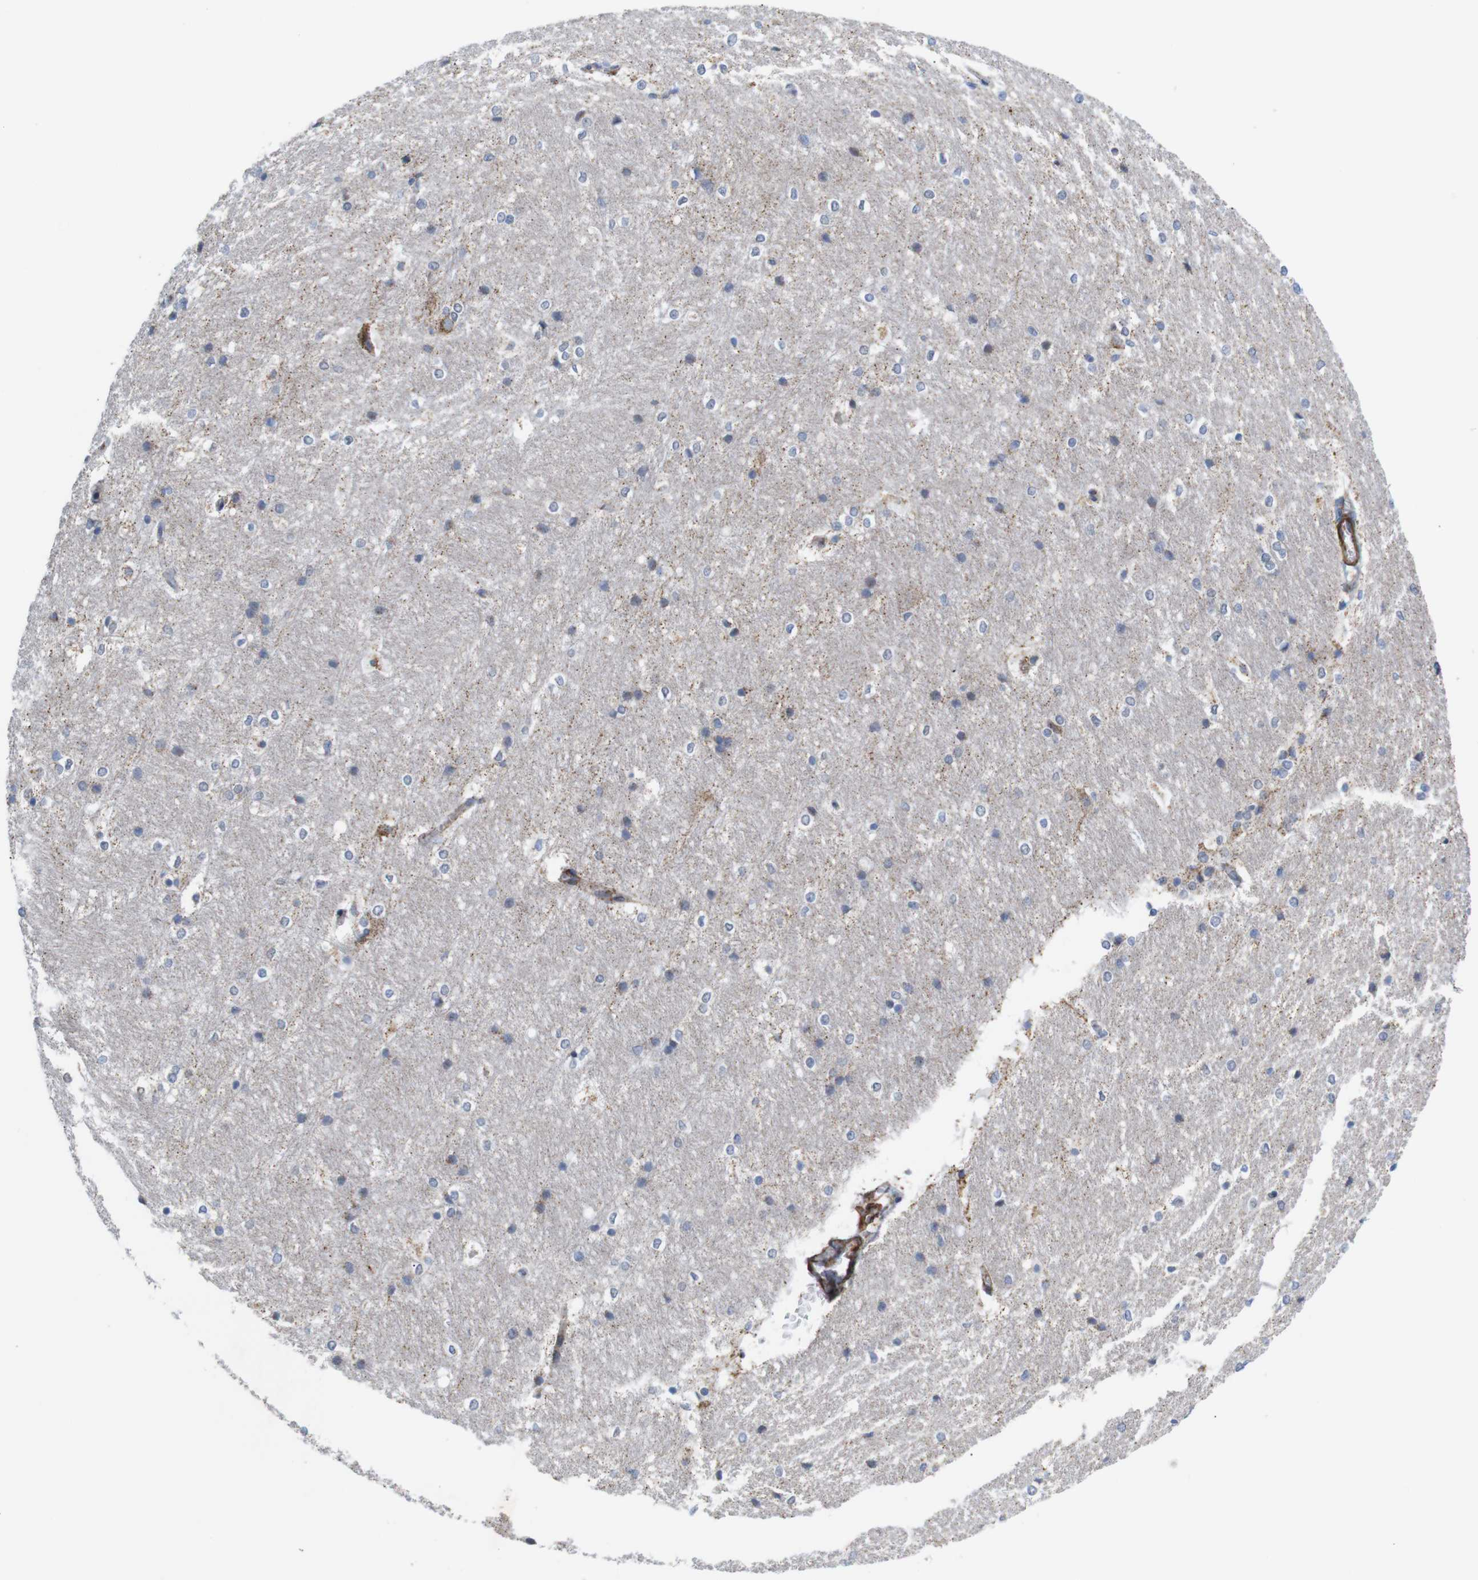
{"staining": {"intensity": "moderate", "quantity": "<25%", "location": "cytoplasmic/membranous"}, "tissue": "hippocampus", "cell_type": "Glial cells", "image_type": "normal", "snomed": [{"axis": "morphology", "description": "Normal tissue, NOS"}, {"axis": "topography", "description": "Hippocampus"}], "caption": "Immunohistochemical staining of benign hippocampus displays <25% levels of moderate cytoplasmic/membranous protein staining in approximately <25% of glial cells.", "gene": "LRRC55", "patient": {"sex": "female", "age": 19}}